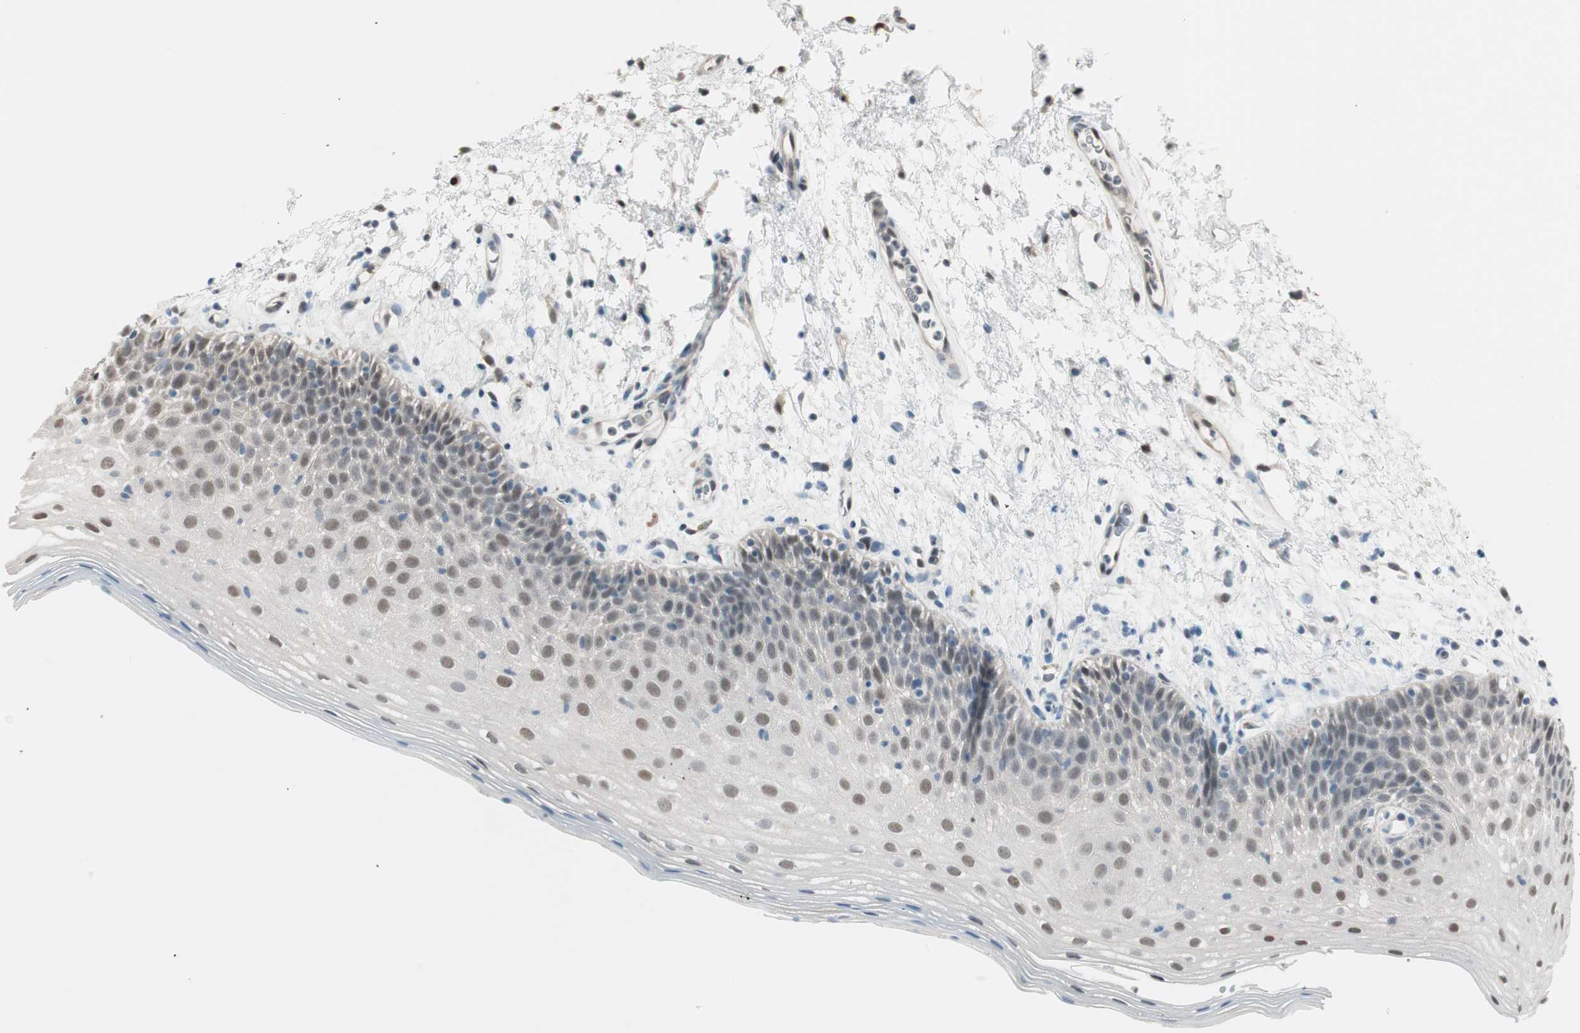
{"staining": {"intensity": "moderate", "quantity": "25%-75%", "location": "nuclear"}, "tissue": "oral mucosa", "cell_type": "Squamous epithelial cells", "image_type": "normal", "snomed": [{"axis": "morphology", "description": "Normal tissue, NOS"}, {"axis": "morphology", "description": "Squamous cell carcinoma, NOS"}, {"axis": "topography", "description": "Skeletal muscle"}, {"axis": "topography", "description": "Oral tissue"}], "caption": "Moderate nuclear staining for a protein is seen in approximately 25%-75% of squamous epithelial cells of unremarkable oral mucosa using immunohistochemistry (IHC).", "gene": "LONP2", "patient": {"sex": "male", "age": 71}}